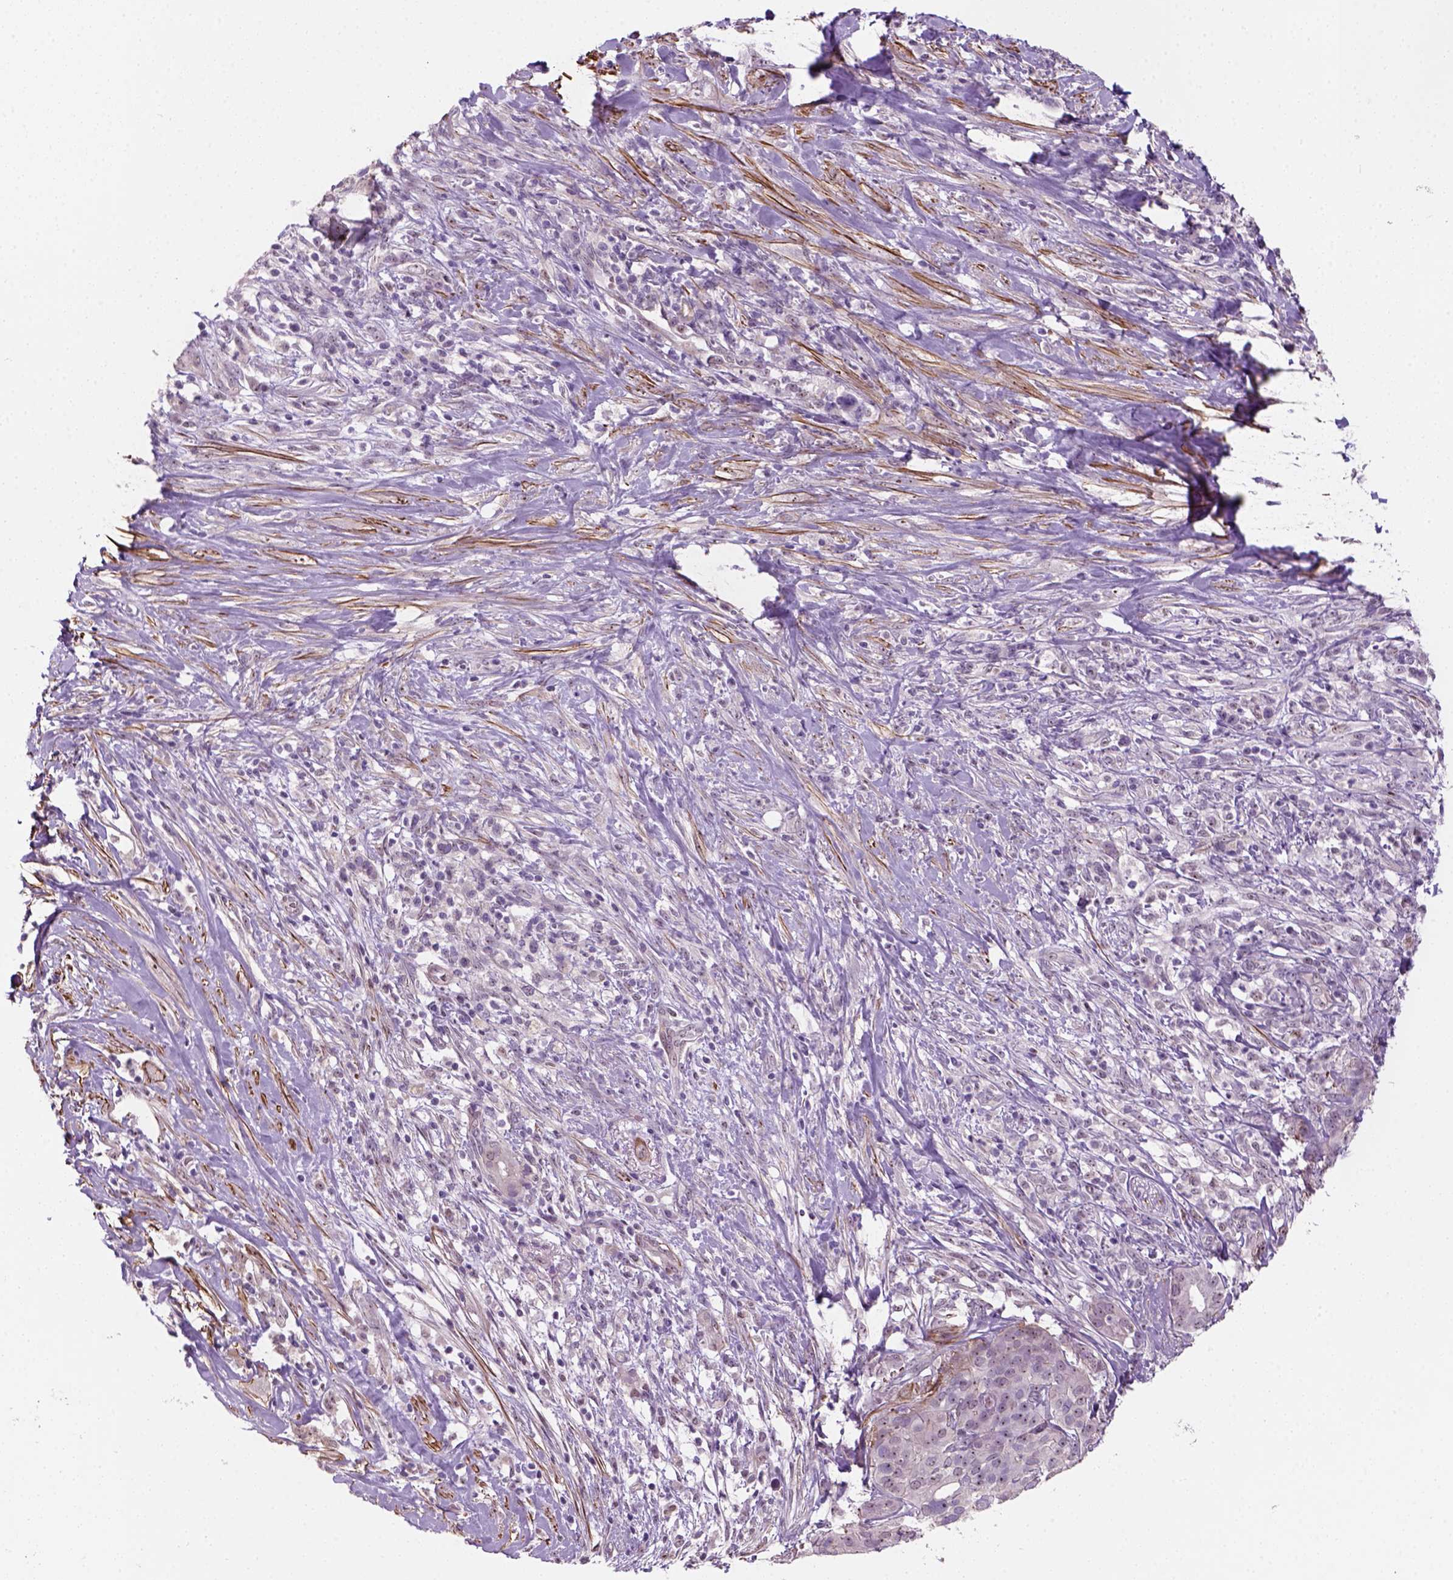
{"staining": {"intensity": "moderate", "quantity": ">75%", "location": "nuclear"}, "tissue": "pancreatic cancer", "cell_type": "Tumor cells", "image_type": "cancer", "snomed": [{"axis": "morphology", "description": "Normal tissue, NOS"}, {"axis": "morphology", "description": "Inflammation, NOS"}, {"axis": "morphology", "description": "Adenocarcinoma, NOS"}, {"axis": "topography", "description": "Pancreas"}], "caption": "Moderate nuclear staining is seen in approximately >75% of tumor cells in pancreatic cancer (adenocarcinoma).", "gene": "RRS1", "patient": {"sex": "male", "age": 57}}